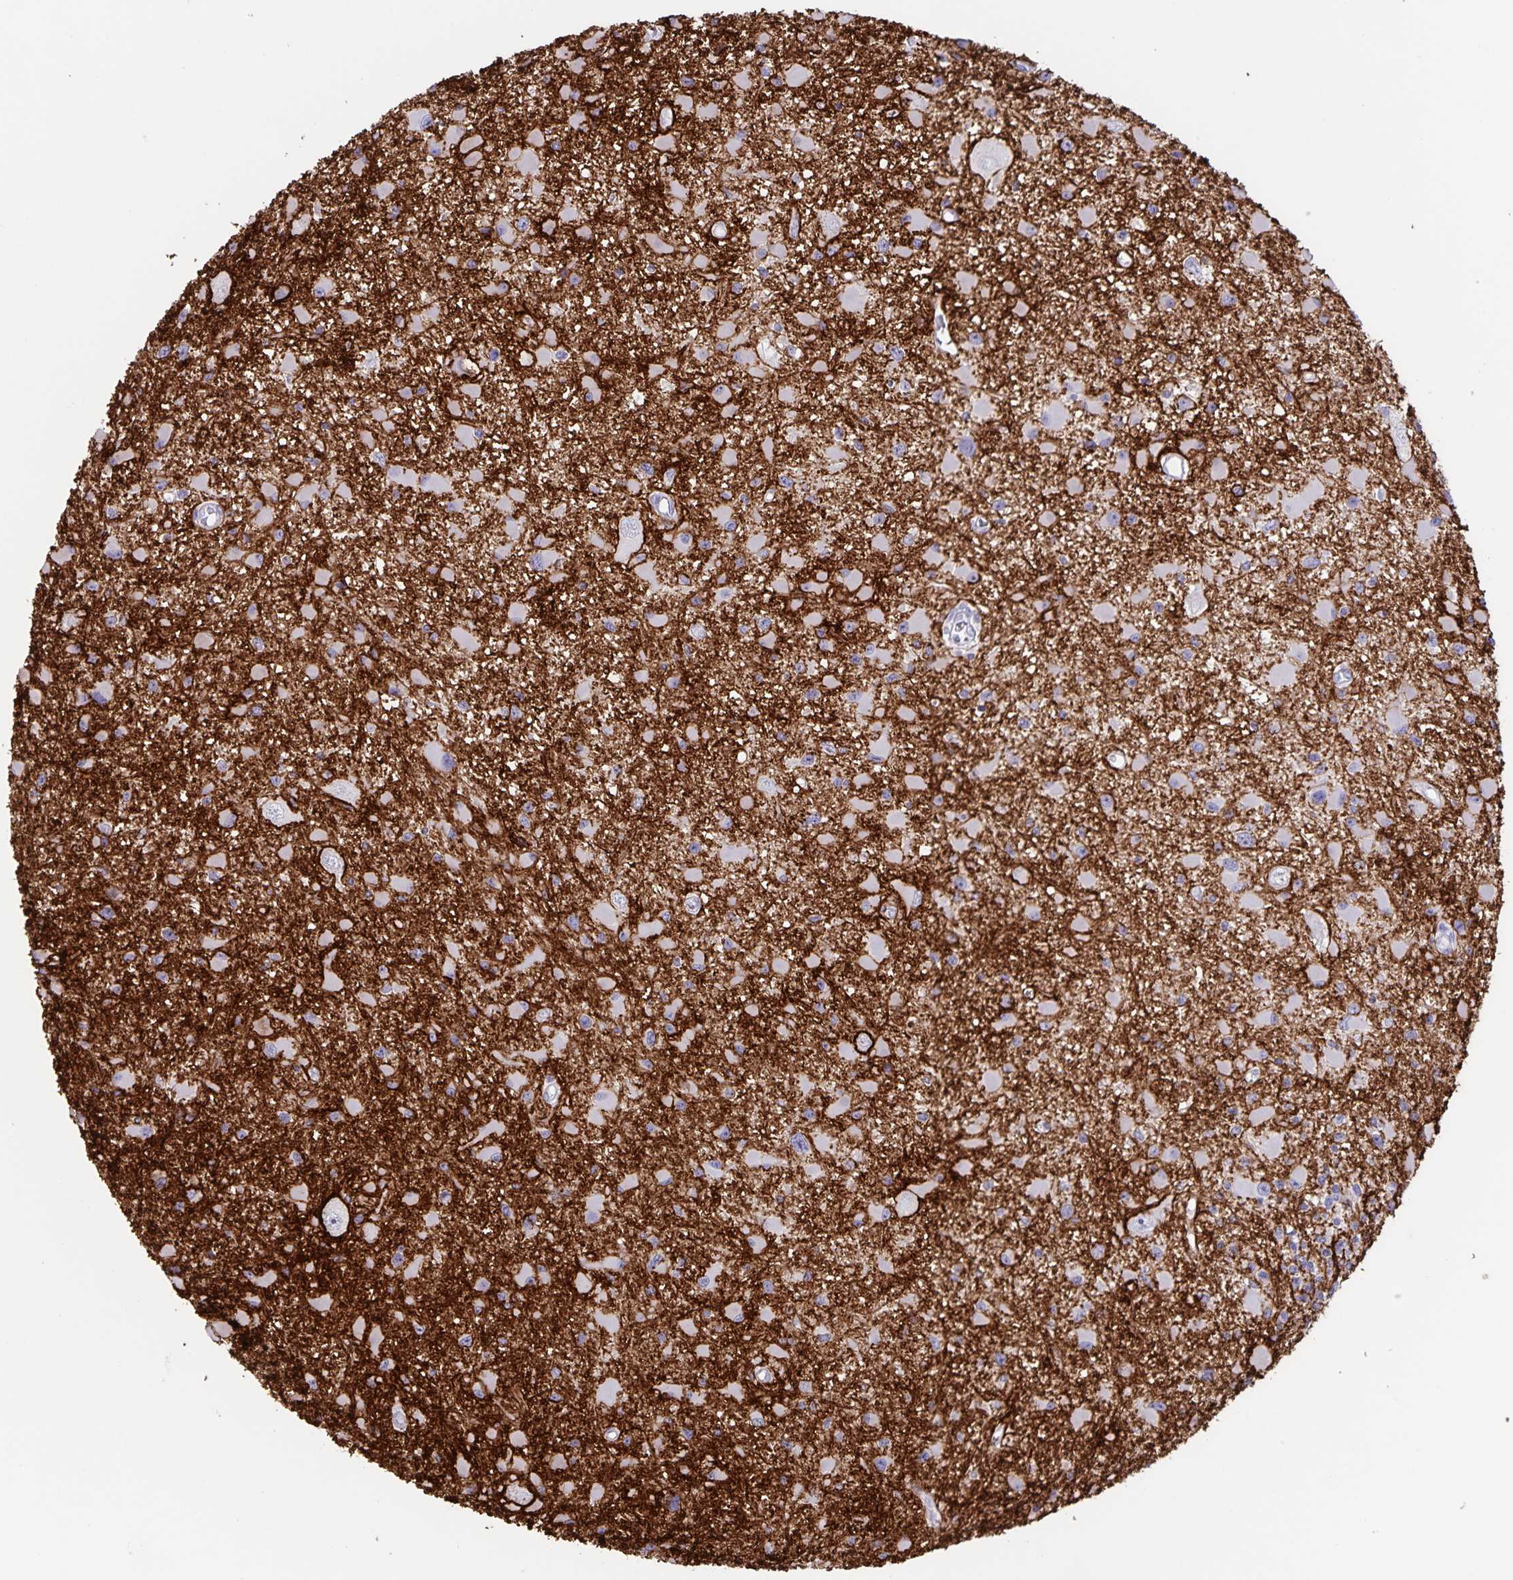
{"staining": {"intensity": "negative", "quantity": "none", "location": "none"}, "tissue": "glioma", "cell_type": "Tumor cells", "image_type": "cancer", "snomed": [{"axis": "morphology", "description": "Glioma, malignant, High grade"}, {"axis": "topography", "description": "Brain"}], "caption": "Tumor cells show no significant protein positivity in glioma. (DAB (3,3'-diaminobenzidine) IHC visualized using brightfield microscopy, high magnification).", "gene": "AQP4", "patient": {"sex": "male", "age": 54}}